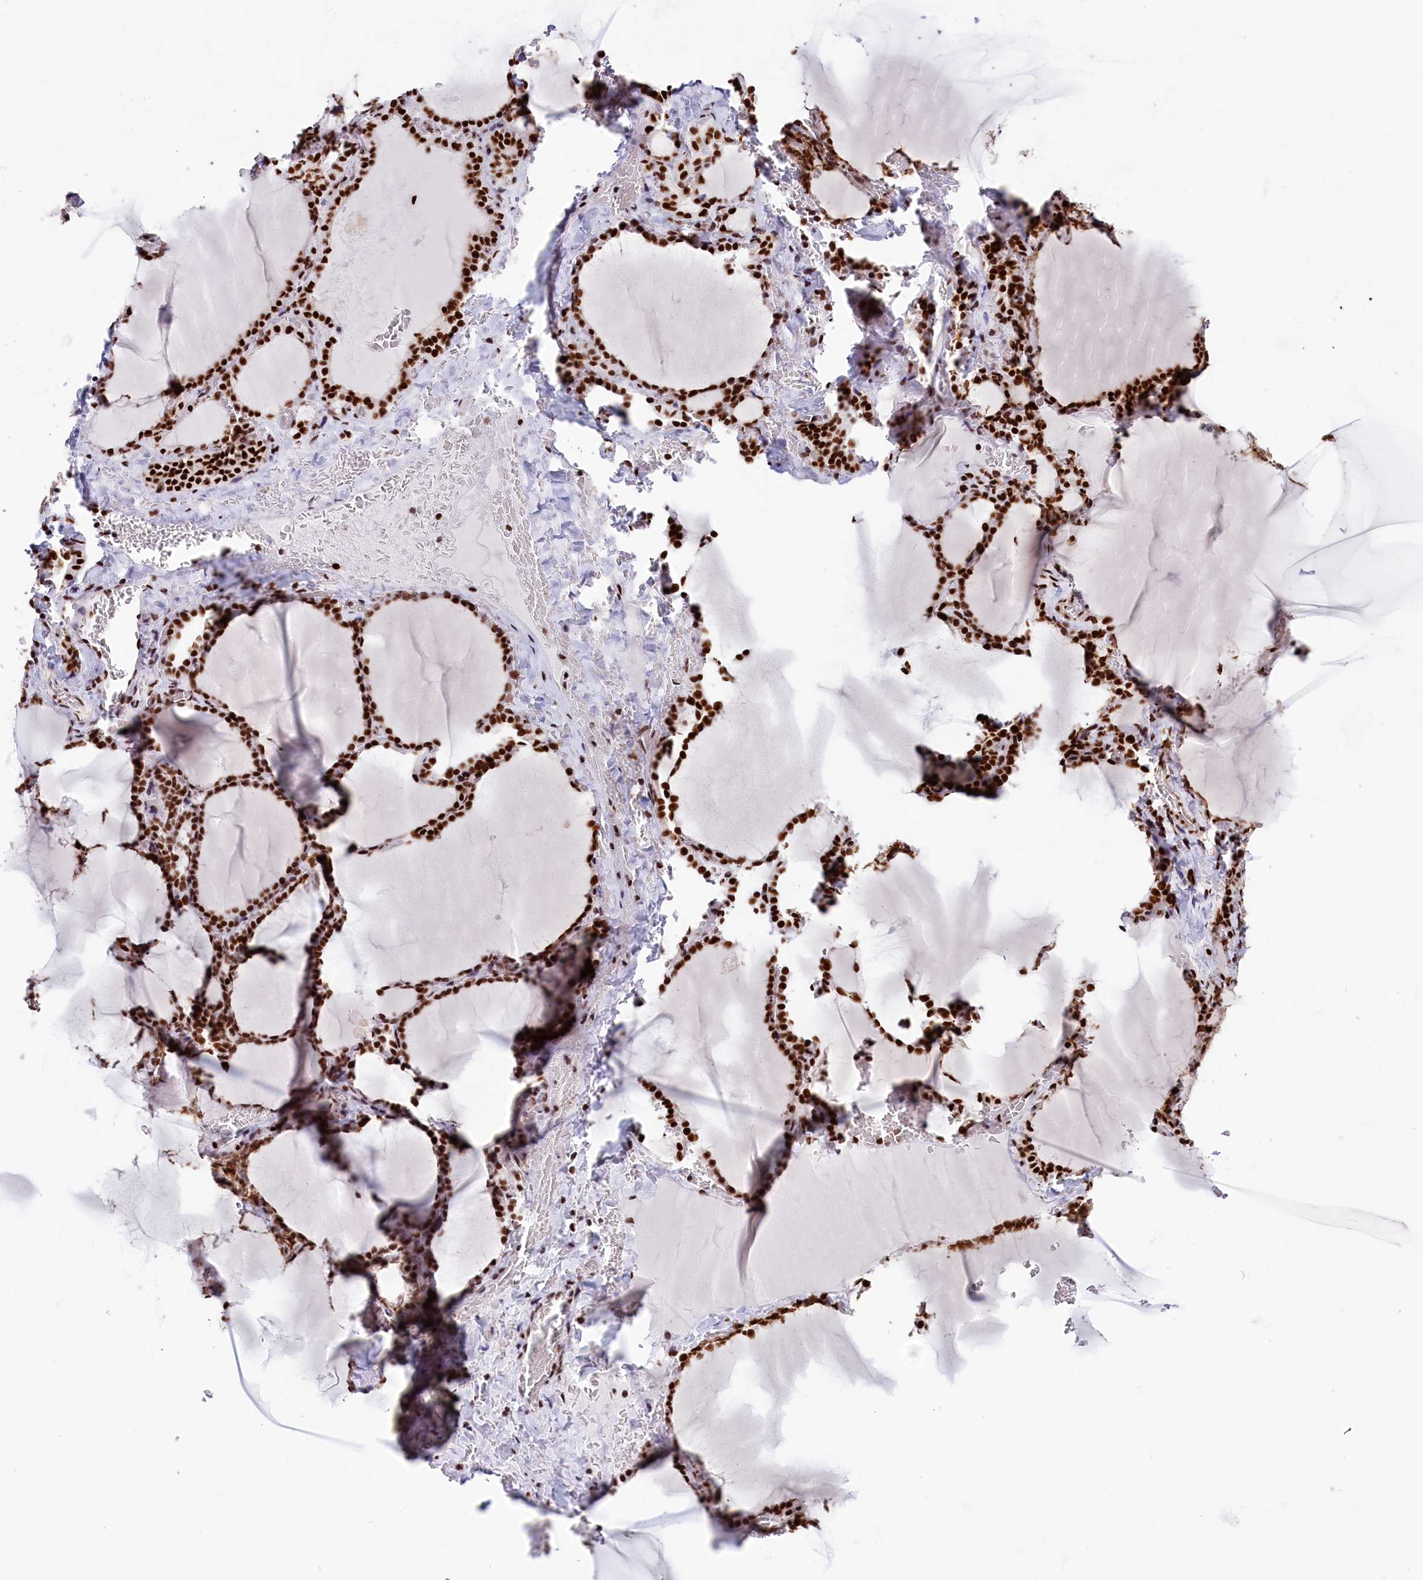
{"staining": {"intensity": "strong", "quantity": ">75%", "location": "nuclear"}, "tissue": "thyroid gland", "cell_type": "Glandular cells", "image_type": "normal", "snomed": [{"axis": "morphology", "description": "Normal tissue, NOS"}, {"axis": "topography", "description": "Thyroid gland"}], "caption": "Immunohistochemistry image of benign human thyroid gland stained for a protein (brown), which exhibits high levels of strong nuclear positivity in about >75% of glandular cells.", "gene": "SNRNP70", "patient": {"sex": "female", "age": 39}}